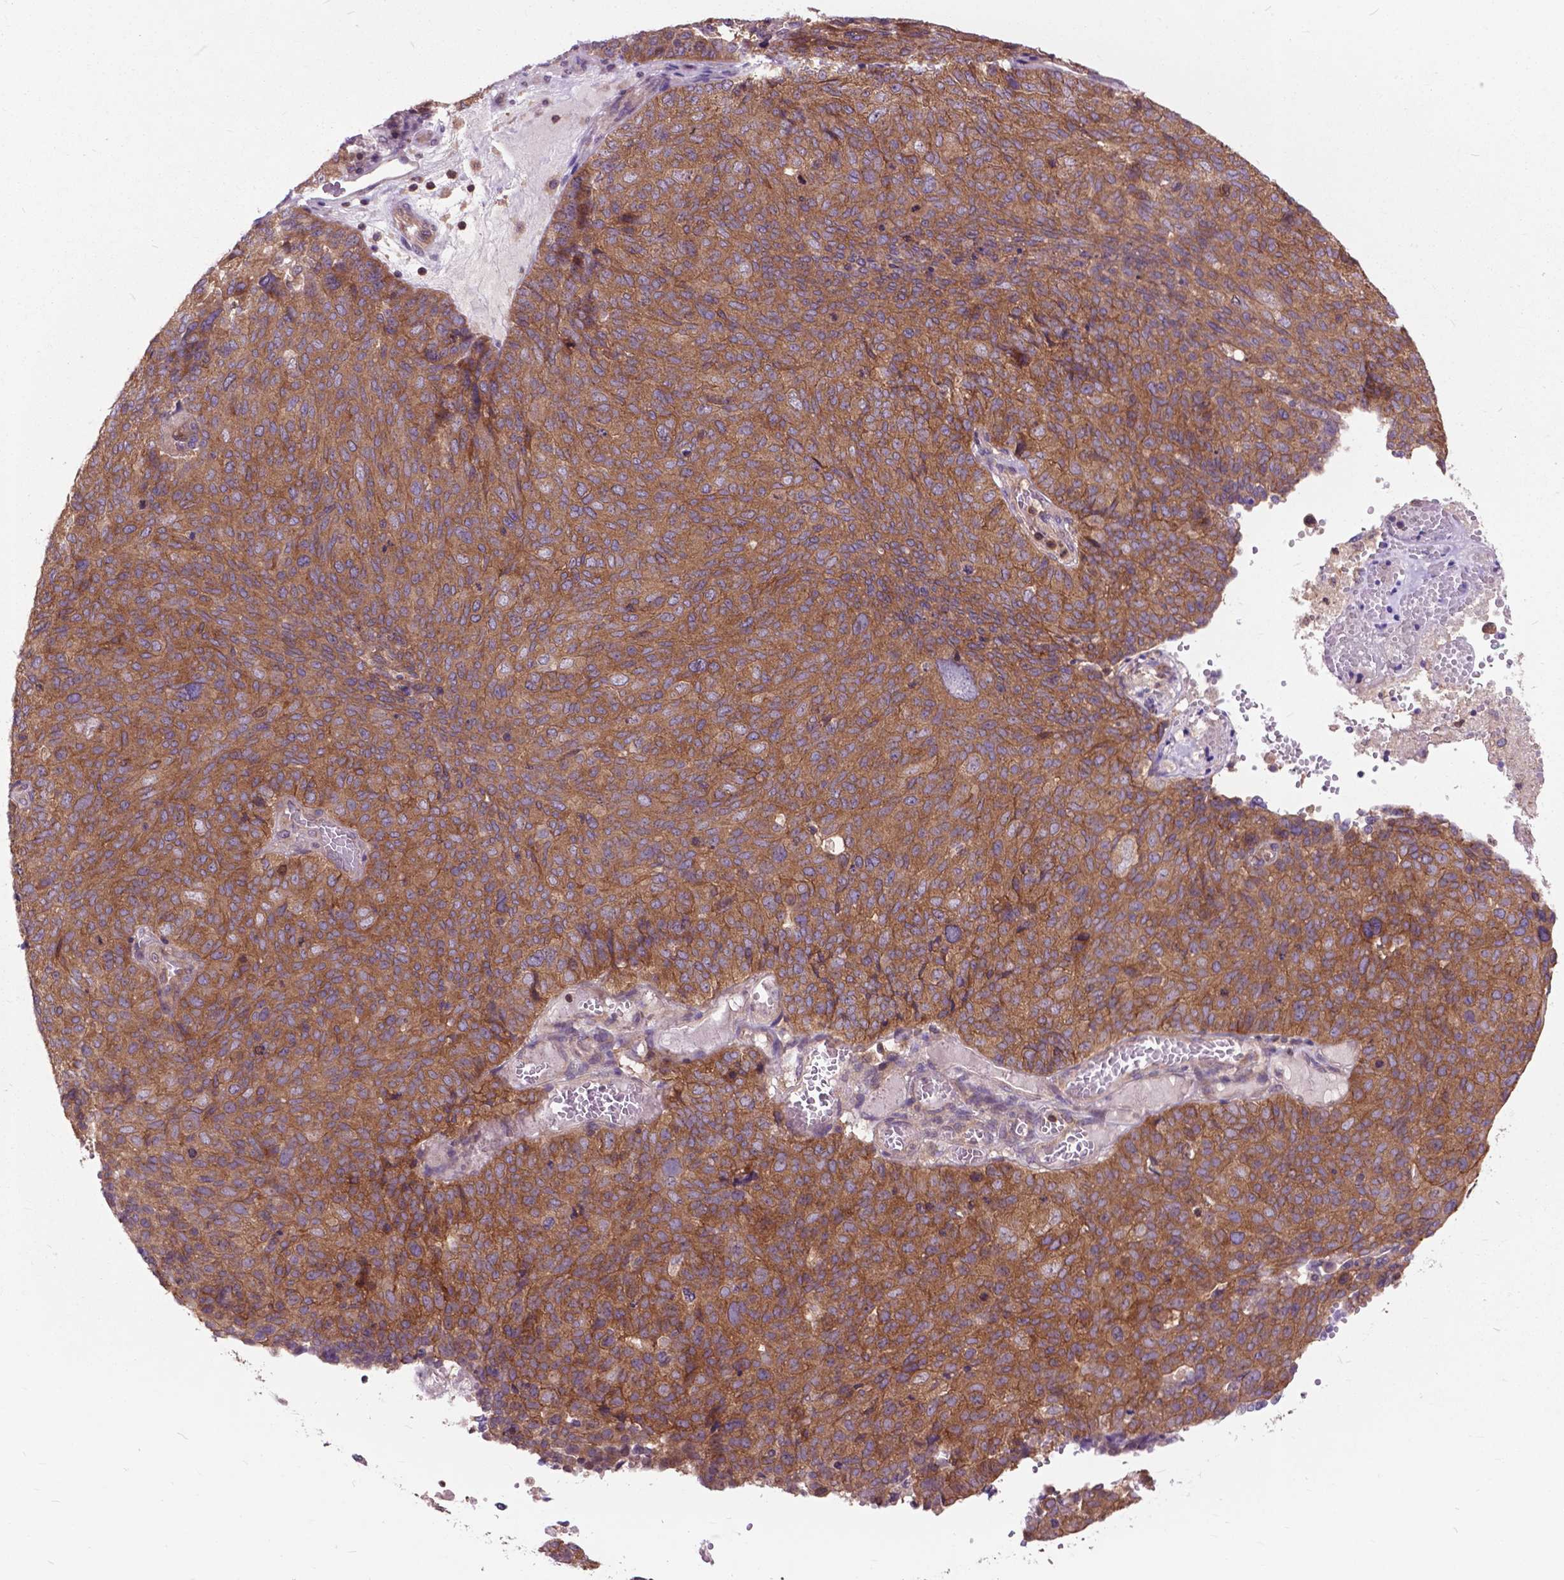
{"staining": {"intensity": "moderate", "quantity": ">75%", "location": "cytoplasmic/membranous"}, "tissue": "ovarian cancer", "cell_type": "Tumor cells", "image_type": "cancer", "snomed": [{"axis": "morphology", "description": "Carcinoma, endometroid"}, {"axis": "topography", "description": "Ovary"}], "caption": "Ovarian cancer (endometroid carcinoma) stained for a protein (brown) displays moderate cytoplasmic/membranous positive staining in about >75% of tumor cells.", "gene": "ARAF", "patient": {"sex": "female", "age": 58}}